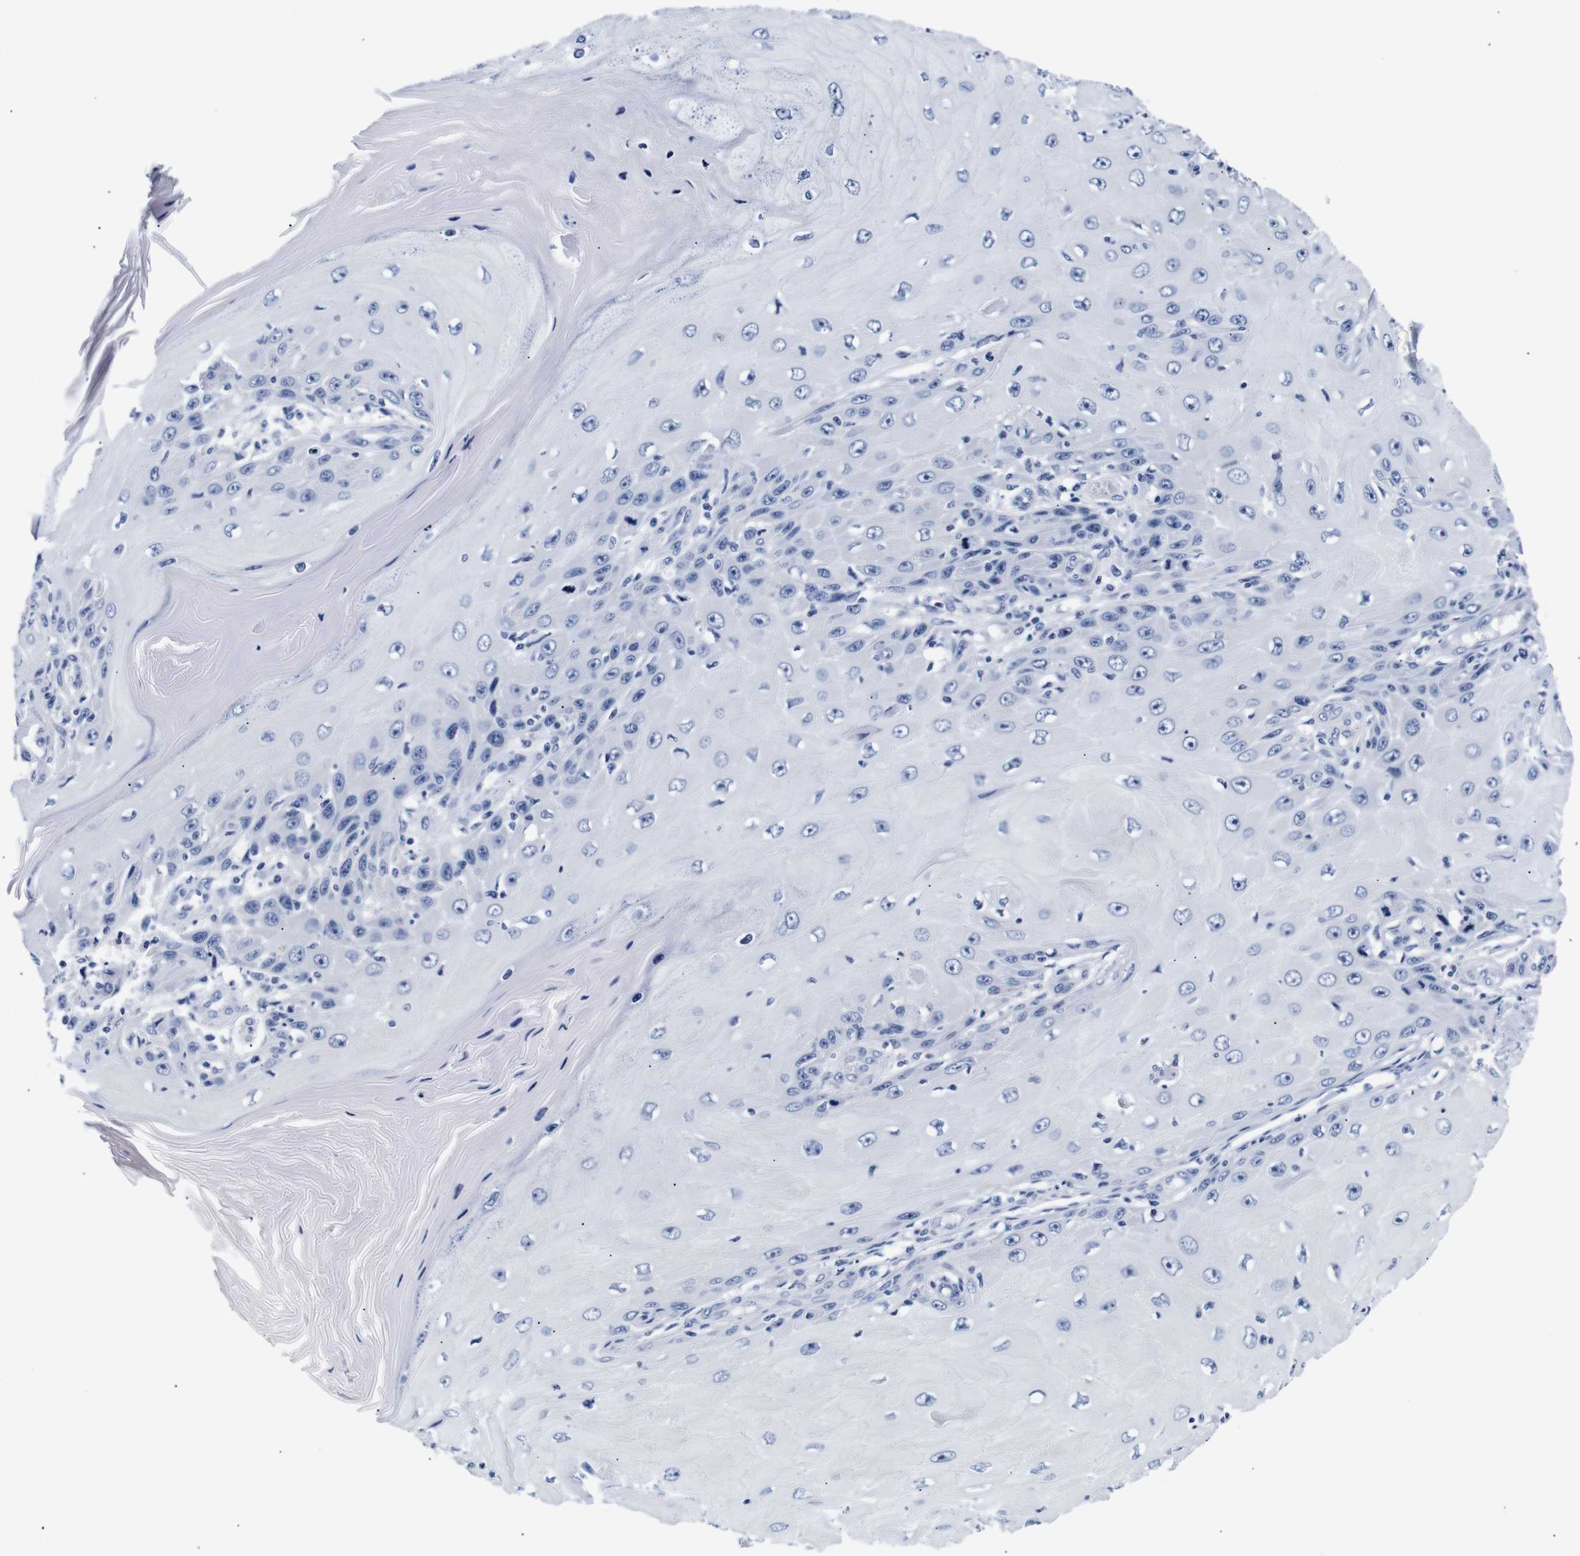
{"staining": {"intensity": "negative", "quantity": "none", "location": "none"}, "tissue": "skin cancer", "cell_type": "Tumor cells", "image_type": "cancer", "snomed": [{"axis": "morphology", "description": "Squamous cell carcinoma, NOS"}, {"axis": "topography", "description": "Skin"}], "caption": "There is no significant staining in tumor cells of skin cancer (squamous cell carcinoma).", "gene": "GAP43", "patient": {"sex": "female", "age": 73}}